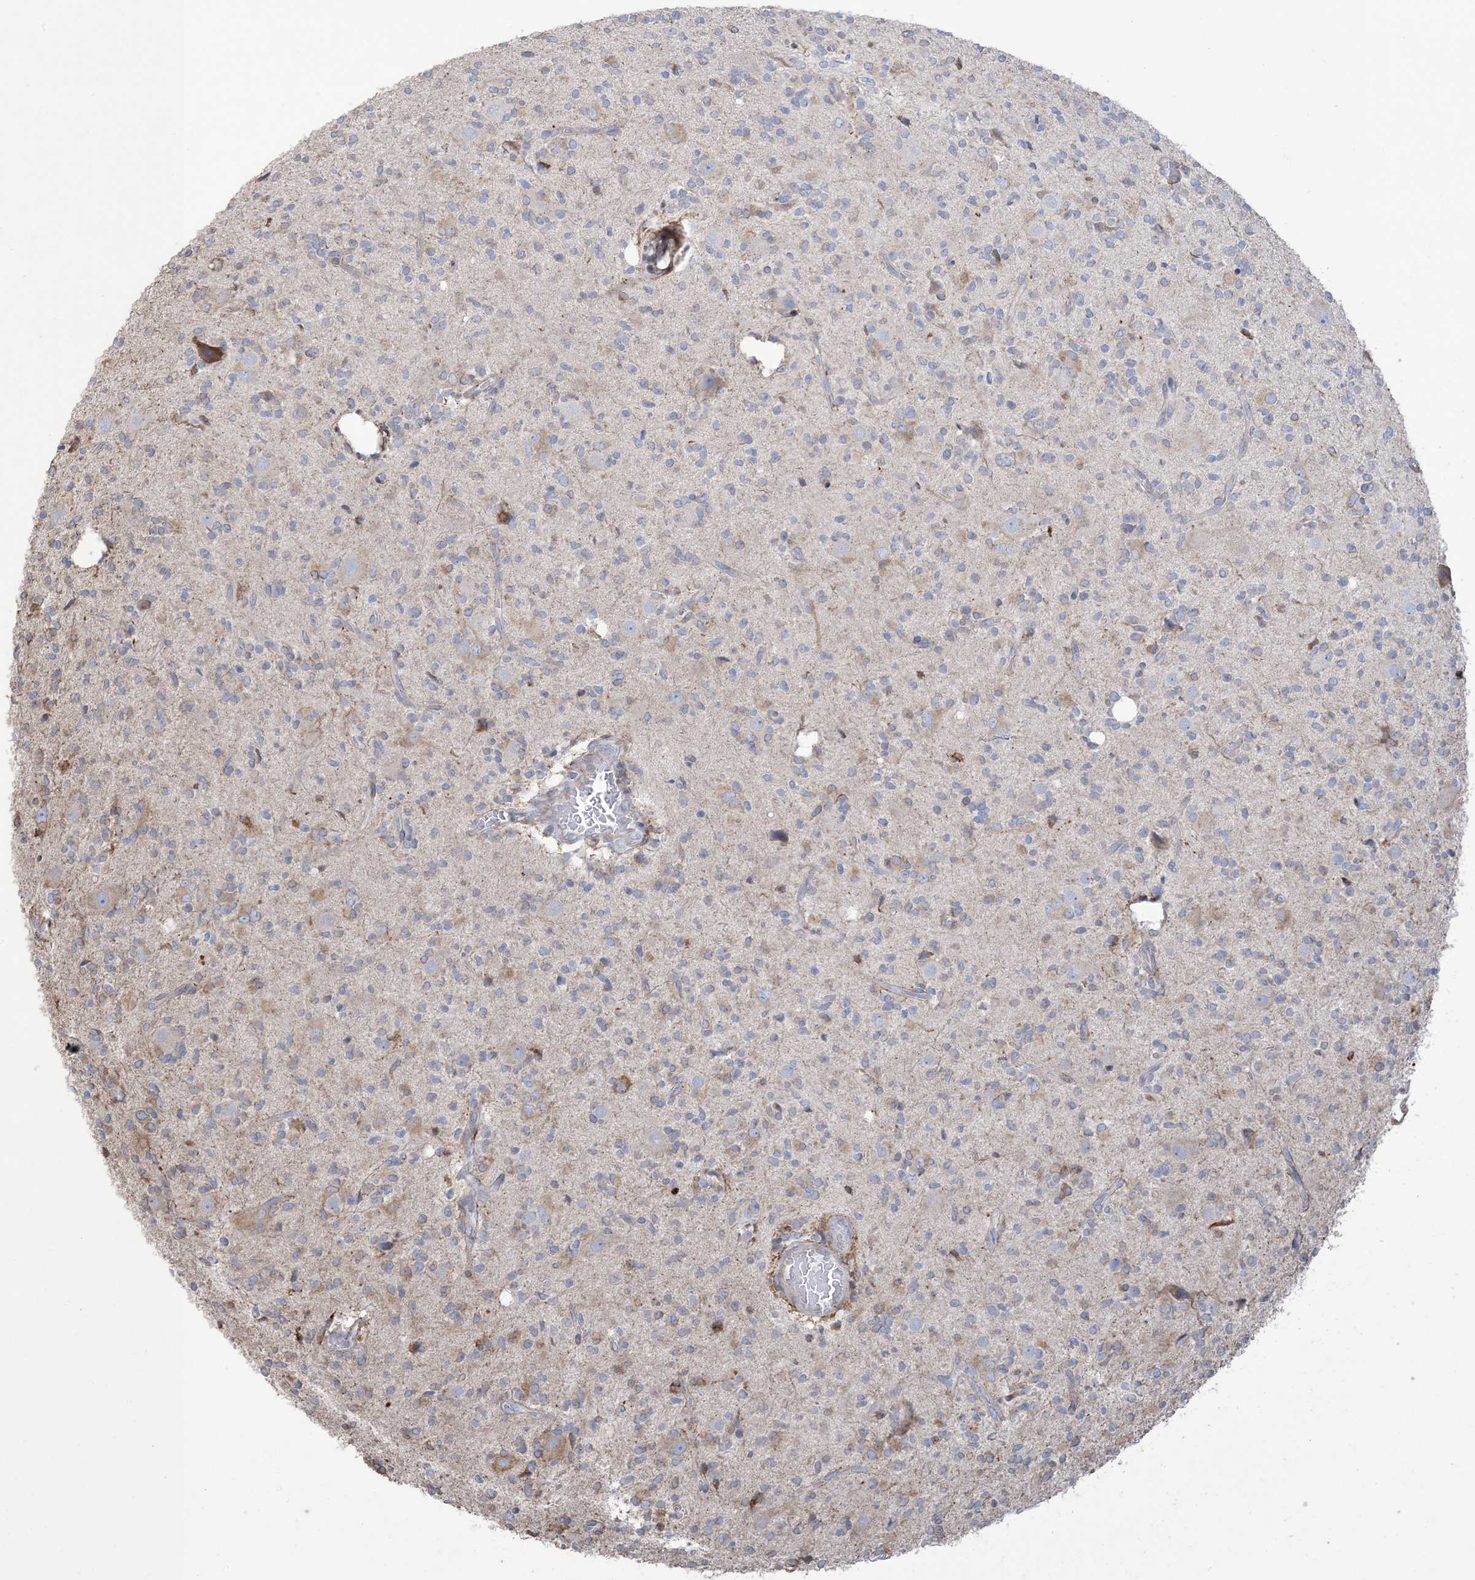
{"staining": {"intensity": "negative", "quantity": "none", "location": "none"}, "tissue": "glioma", "cell_type": "Tumor cells", "image_type": "cancer", "snomed": [{"axis": "morphology", "description": "Glioma, malignant, High grade"}, {"axis": "topography", "description": "Brain"}], "caption": "DAB (3,3'-diaminobenzidine) immunohistochemical staining of human glioma displays no significant positivity in tumor cells.", "gene": "SHANK1", "patient": {"sex": "male", "age": 34}}